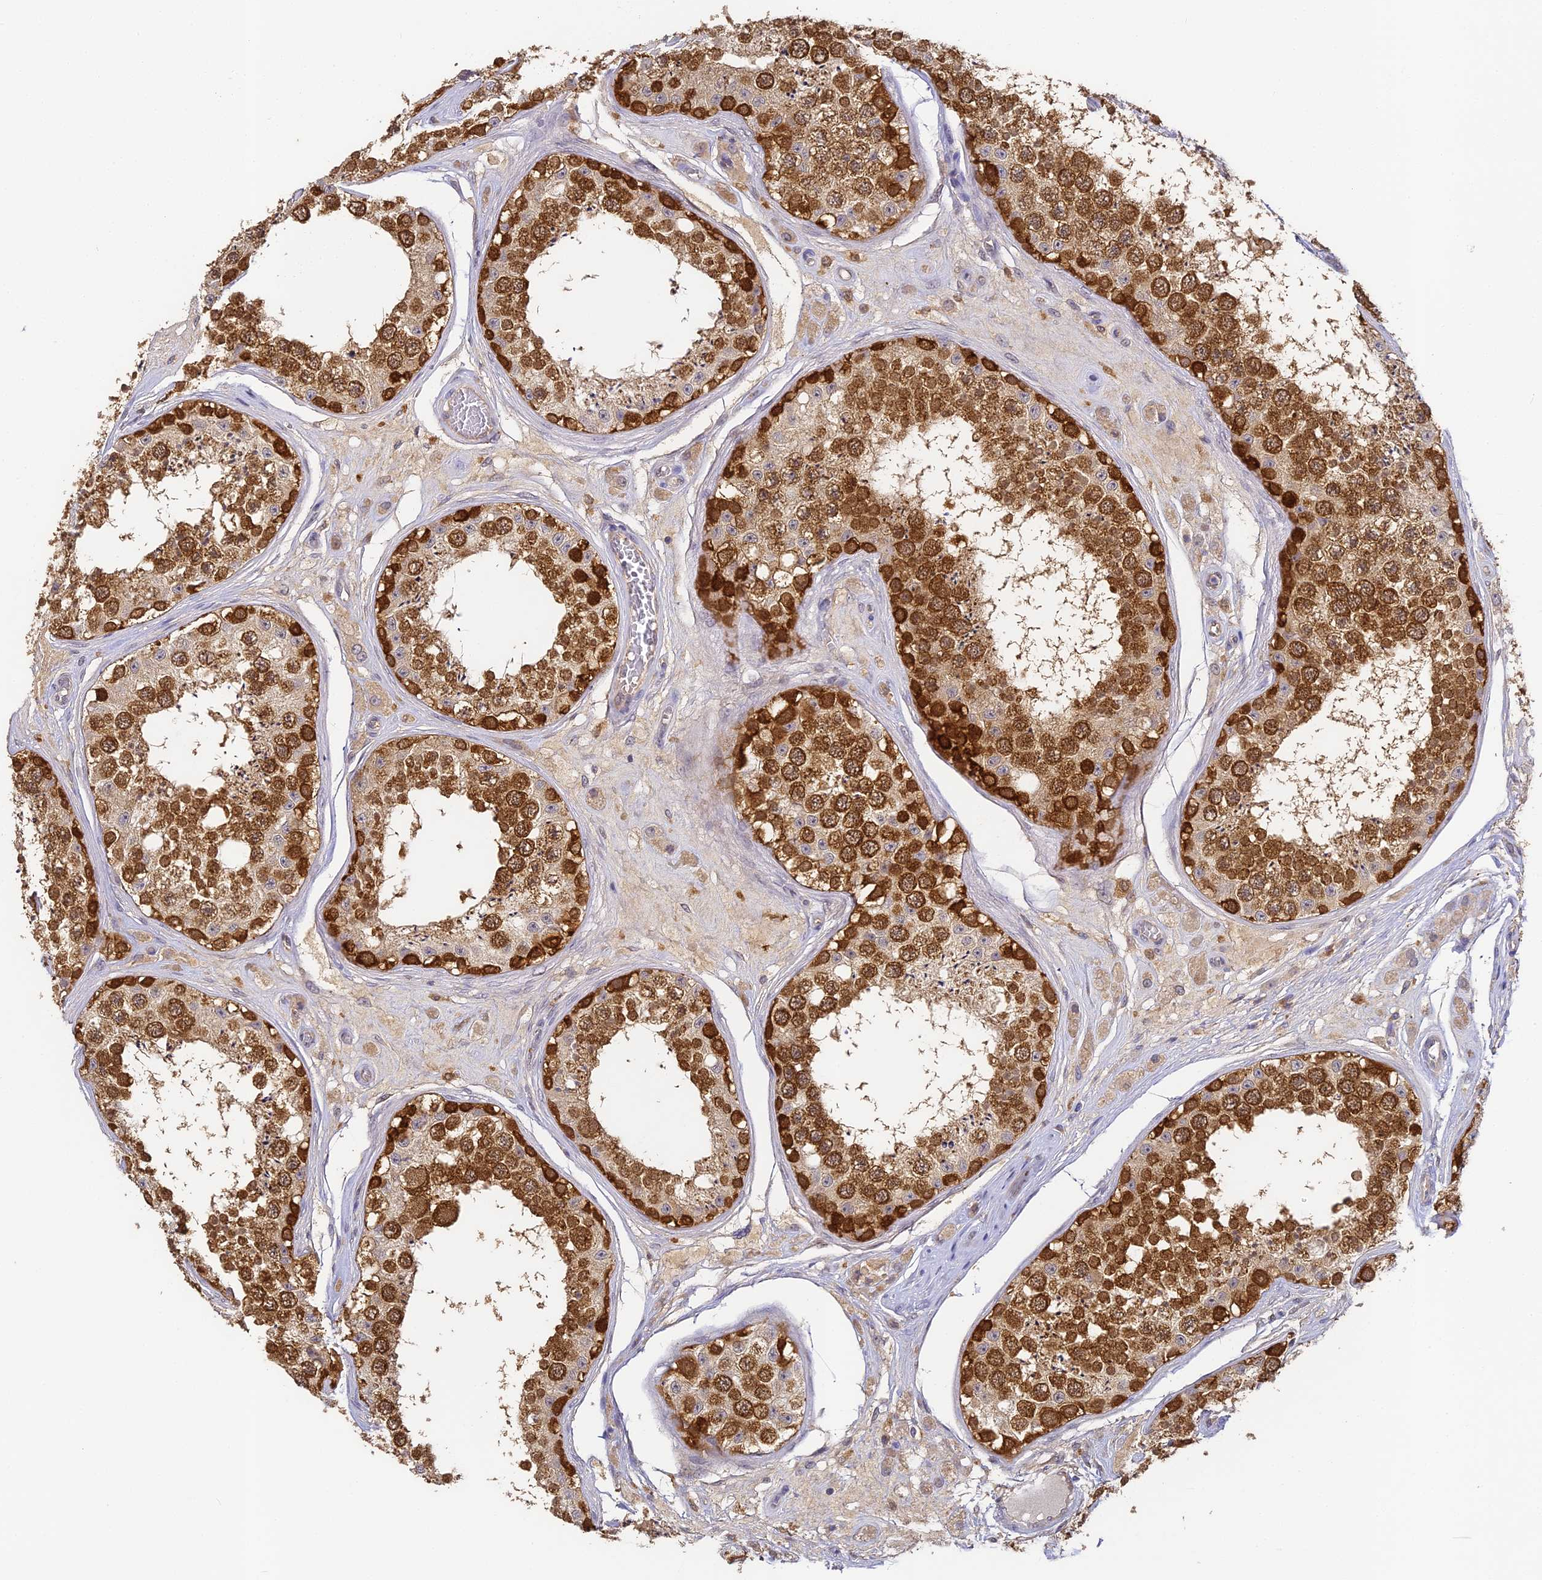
{"staining": {"intensity": "strong", "quantity": ">75%", "location": "cytoplasmic/membranous"}, "tissue": "testis", "cell_type": "Cells in seminiferous ducts", "image_type": "normal", "snomed": [{"axis": "morphology", "description": "Normal tissue, NOS"}, {"axis": "topography", "description": "Testis"}], "caption": "A high amount of strong cytoplasmic/membranous staining is appreciated in approximately >75% of cells in seminiferous ducts in normal testis.", "gene": "YAE1", "patient": {"sex": "male", "age": 25}}